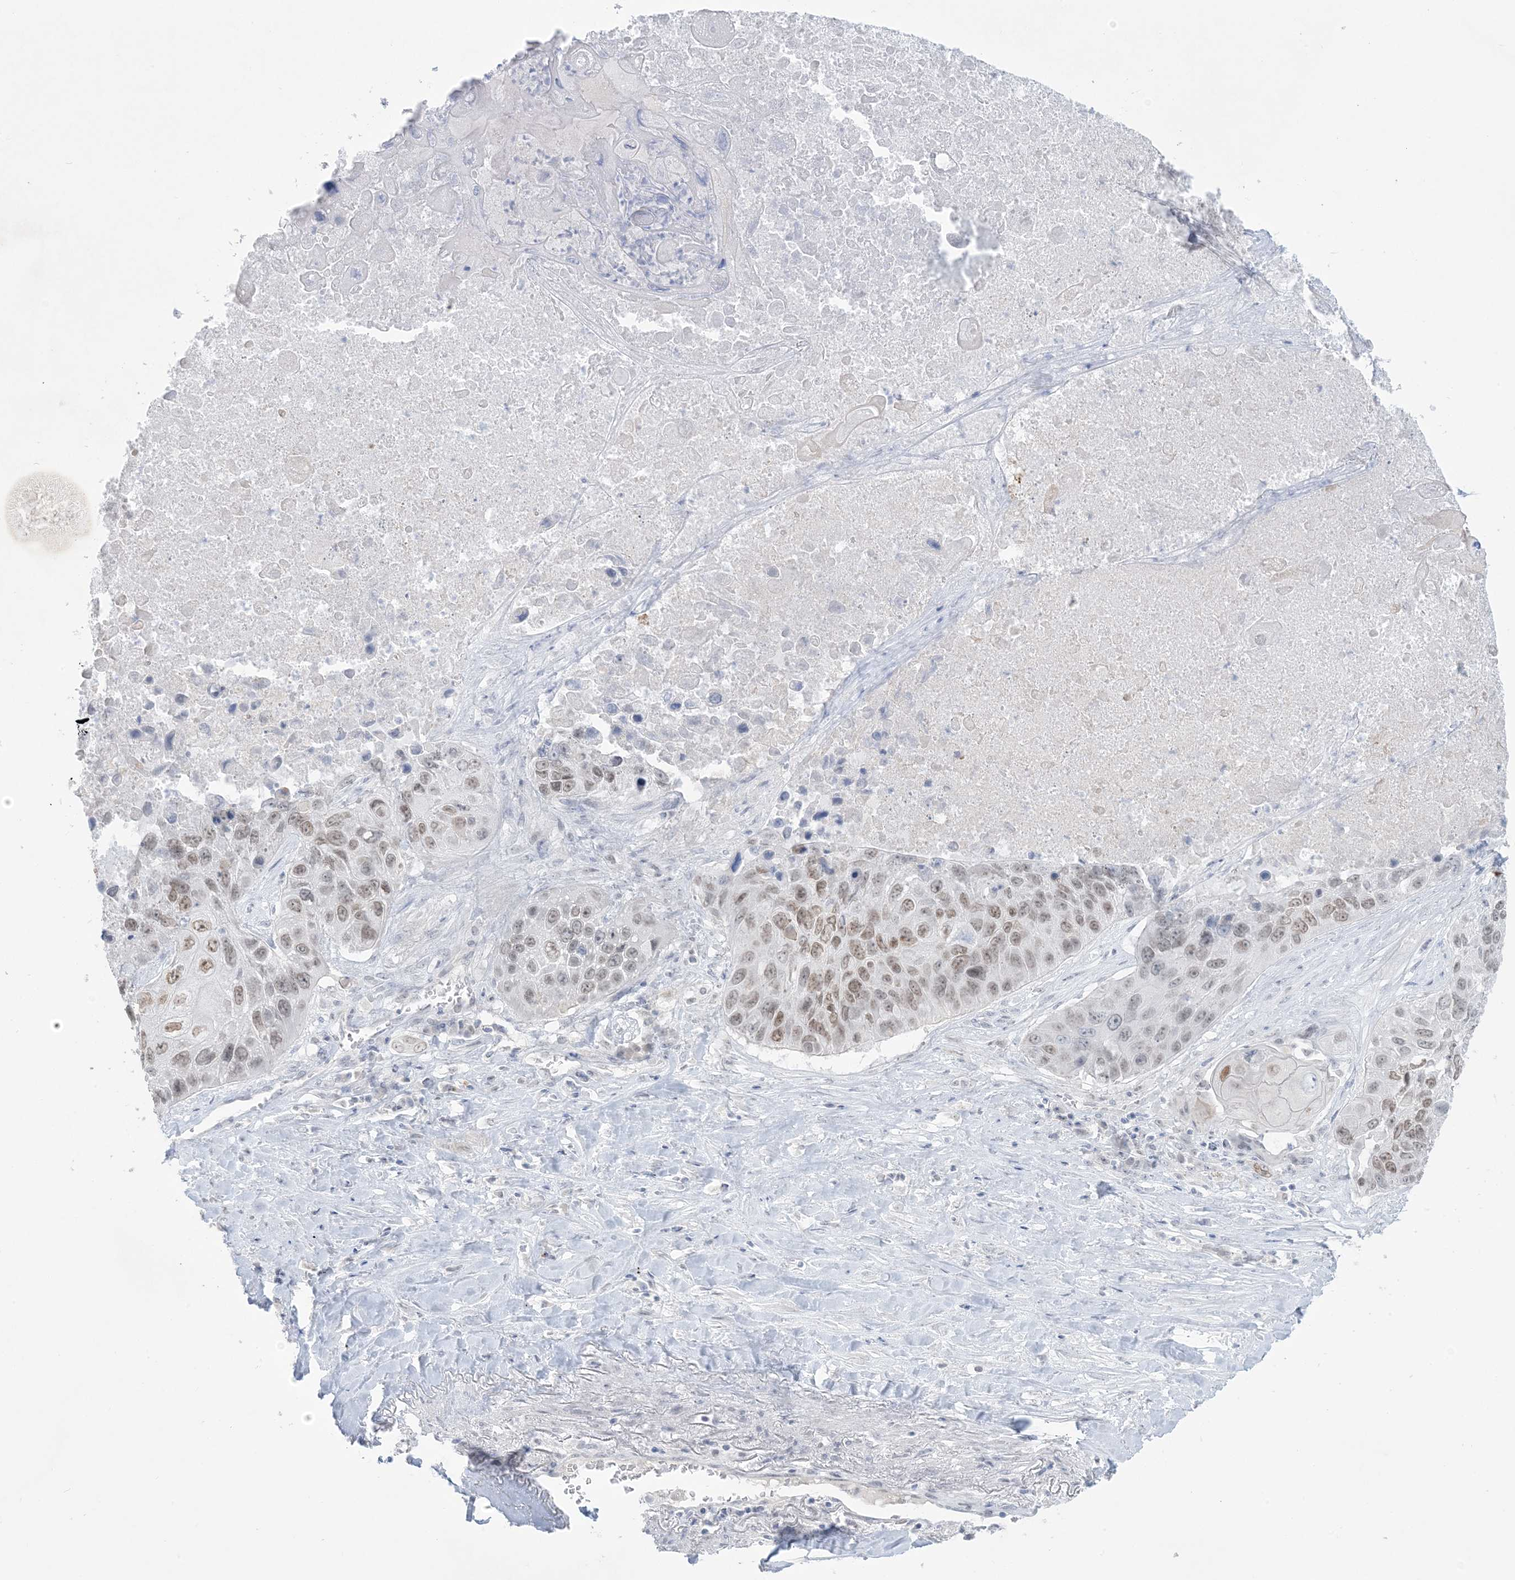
{"staining": {"intensity": "moderate", "quantity": "25%-75%", "location": "nuclear"}, "tissue": "lung cancer", "cell_type": "Tumor cells", "image_type": "cancer", "snomed": [{"axis": "morphology", "description": "Squamous cell carcinoma, NOS"}, {"axis": "topography", "description": "Lung"}], "caption": "An image of squamous cell carcinoma (lung) stained for a protein shows moderate nuclear brown staining in tumor cells. (DAB = brown stain, brightfield microscopy at high magnification).", "gene": "HOMEZ", "patient": {"sex": "male", "age": 61}}